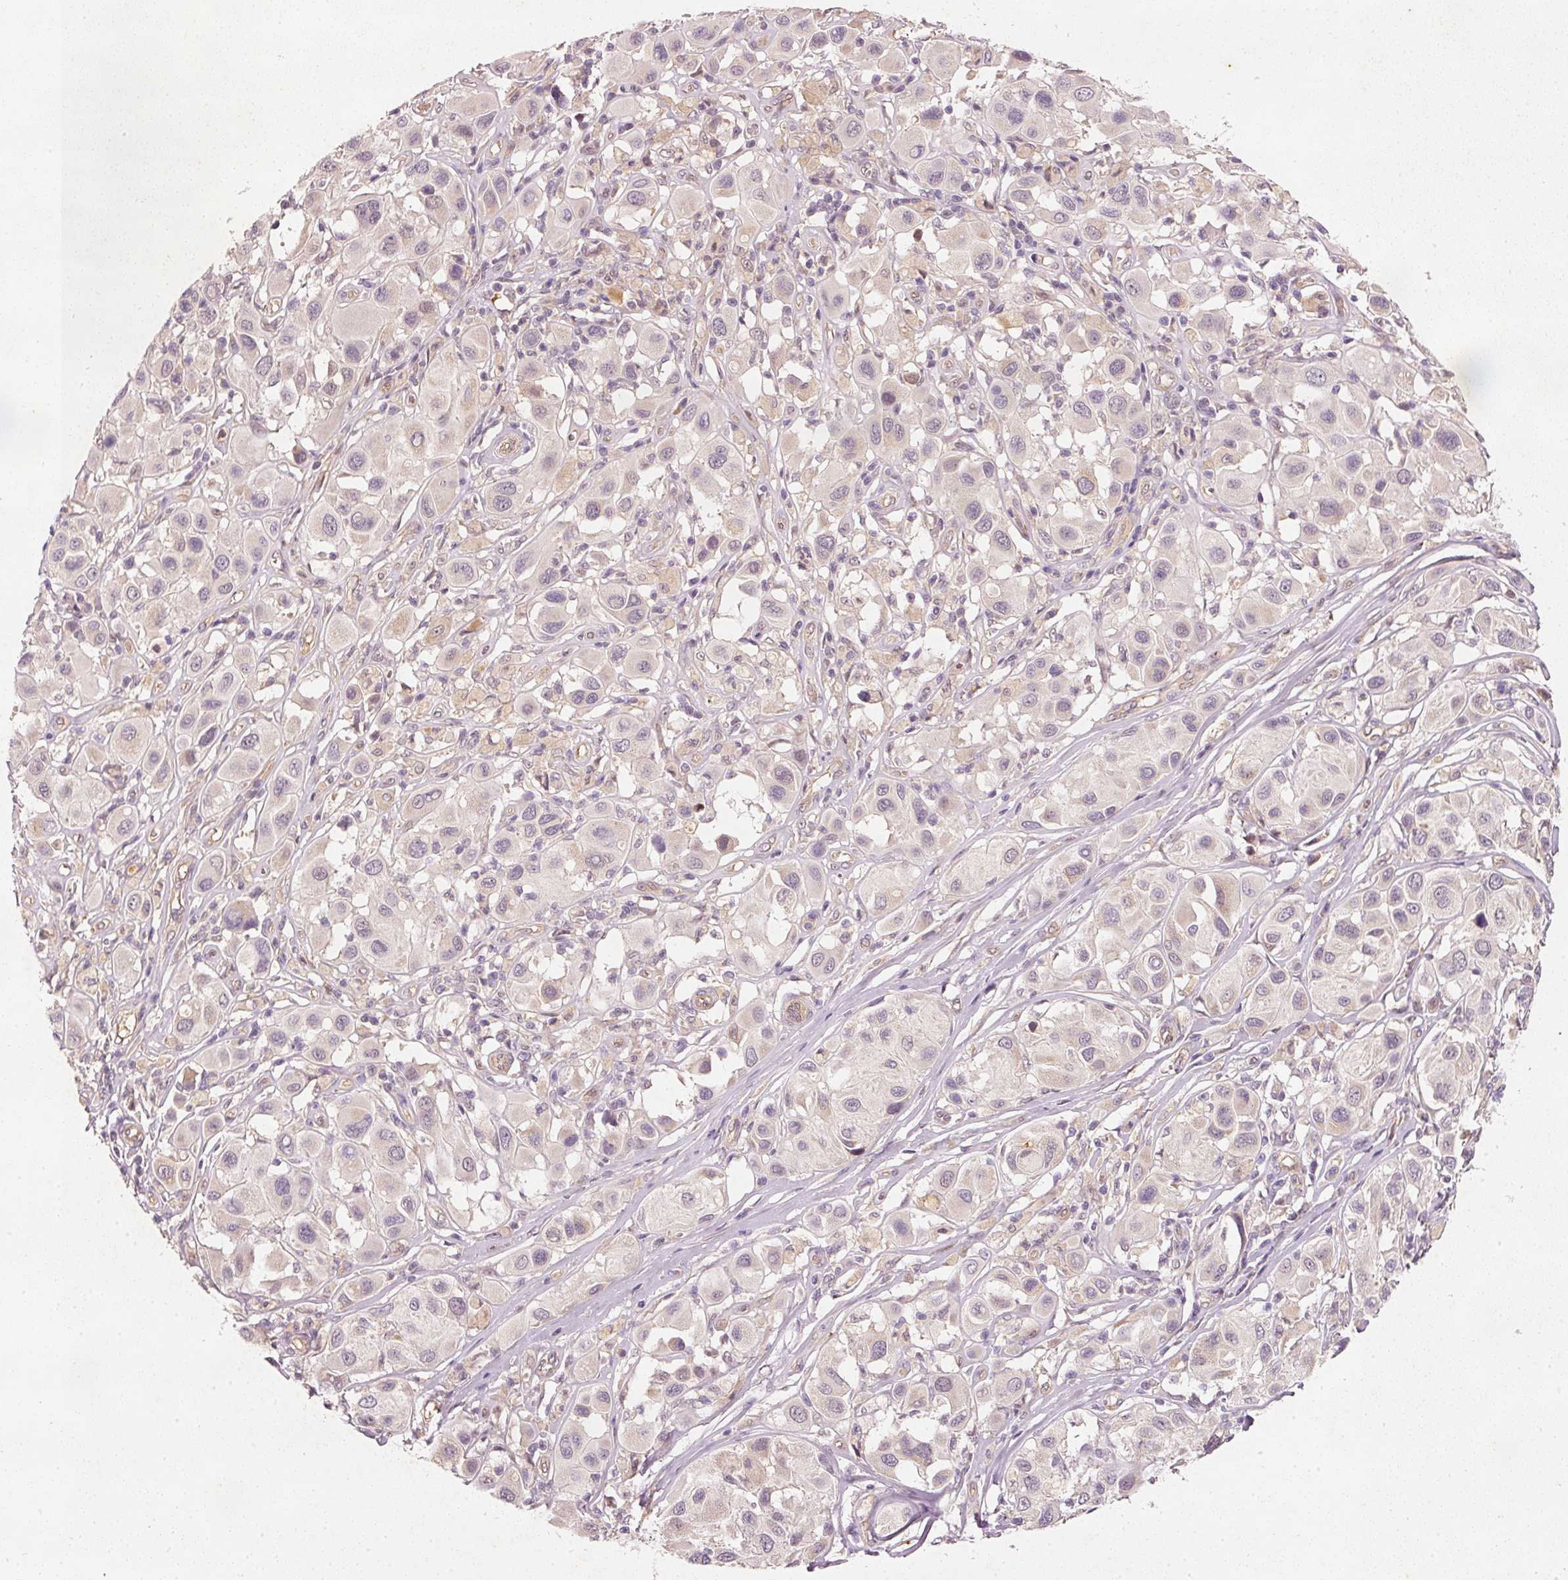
{"staining": {"intensity": "negative", "quantity": "none", "location": "none"}, "tissue": "melanoma", "cell_type": "Tumor cells", "image_type": "cancer", "snomed": [{"axis": "morphology", "description": "Malignant melanoma, Metastatic site"}, {"axis": "topography", "description": "Skin"}], "caption": "This is a image of immunohistochemistry staining of malignant melanoma (metastatic site), which shows no expression in tumor cells.", "gene": "RGL2", "patient": {"sex": "male", "age": 41}}